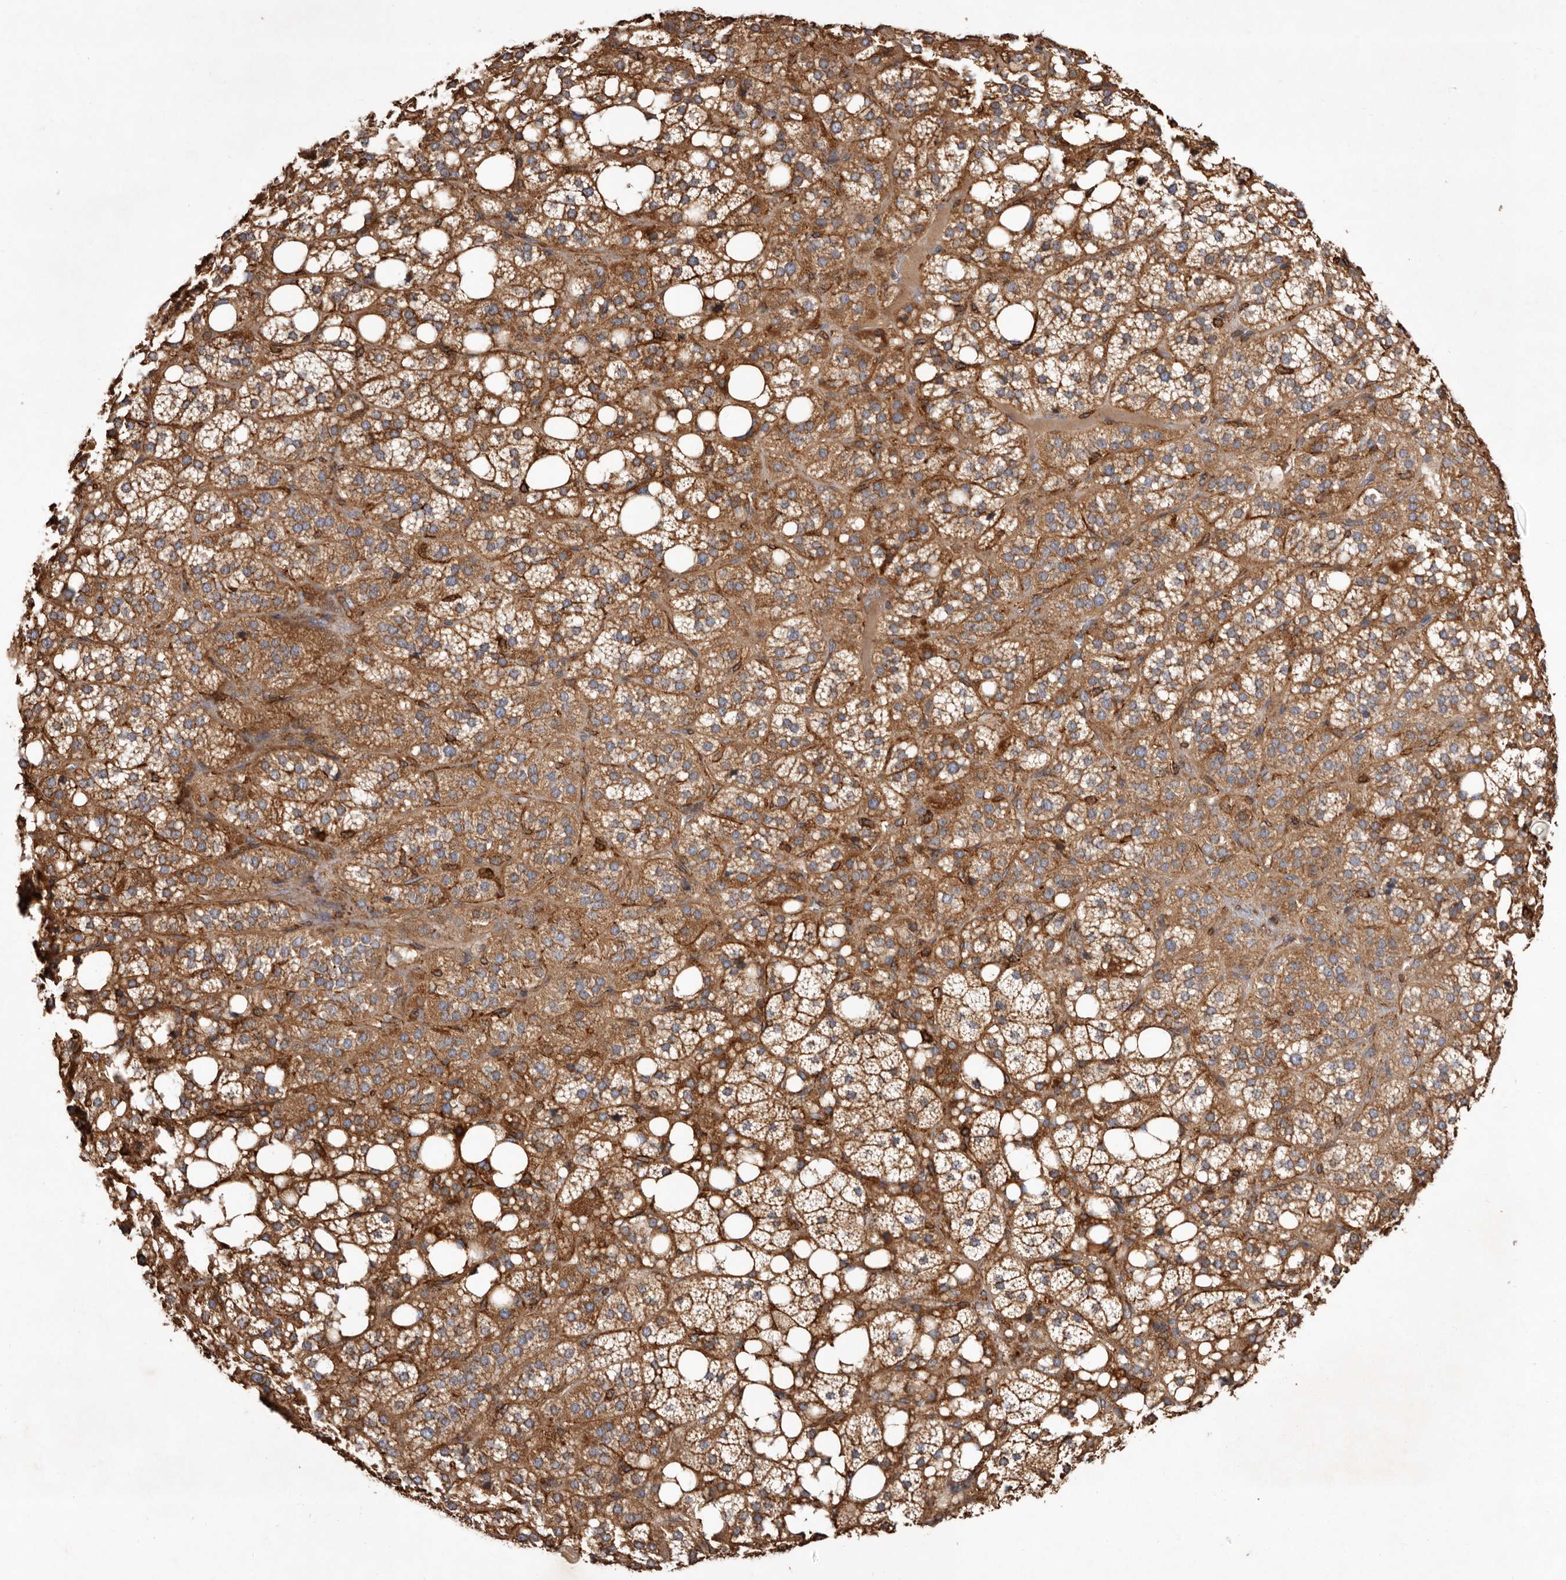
{"staining": {"intensity": "strong", "quantity": ">75%", "location": "cytoplasmic/membranous"}, "tissue": "adrenal gland", "cell_type": "Glandular cells", "image_type": "normal", "snomed": [{"axis": "morphology", "description": "Normal tissue, NOS"}, {"axis": "topography", "description": "Adrenal gland"}], "caption": "Immunohistochemistry of unremarkable human adrenal gland exhibits high levels of strong cytoplasmic/membranous staining in about >75% of glandular cells.", "gene": "COQ8B", "patient": {"sex": "female", "age": 59}}